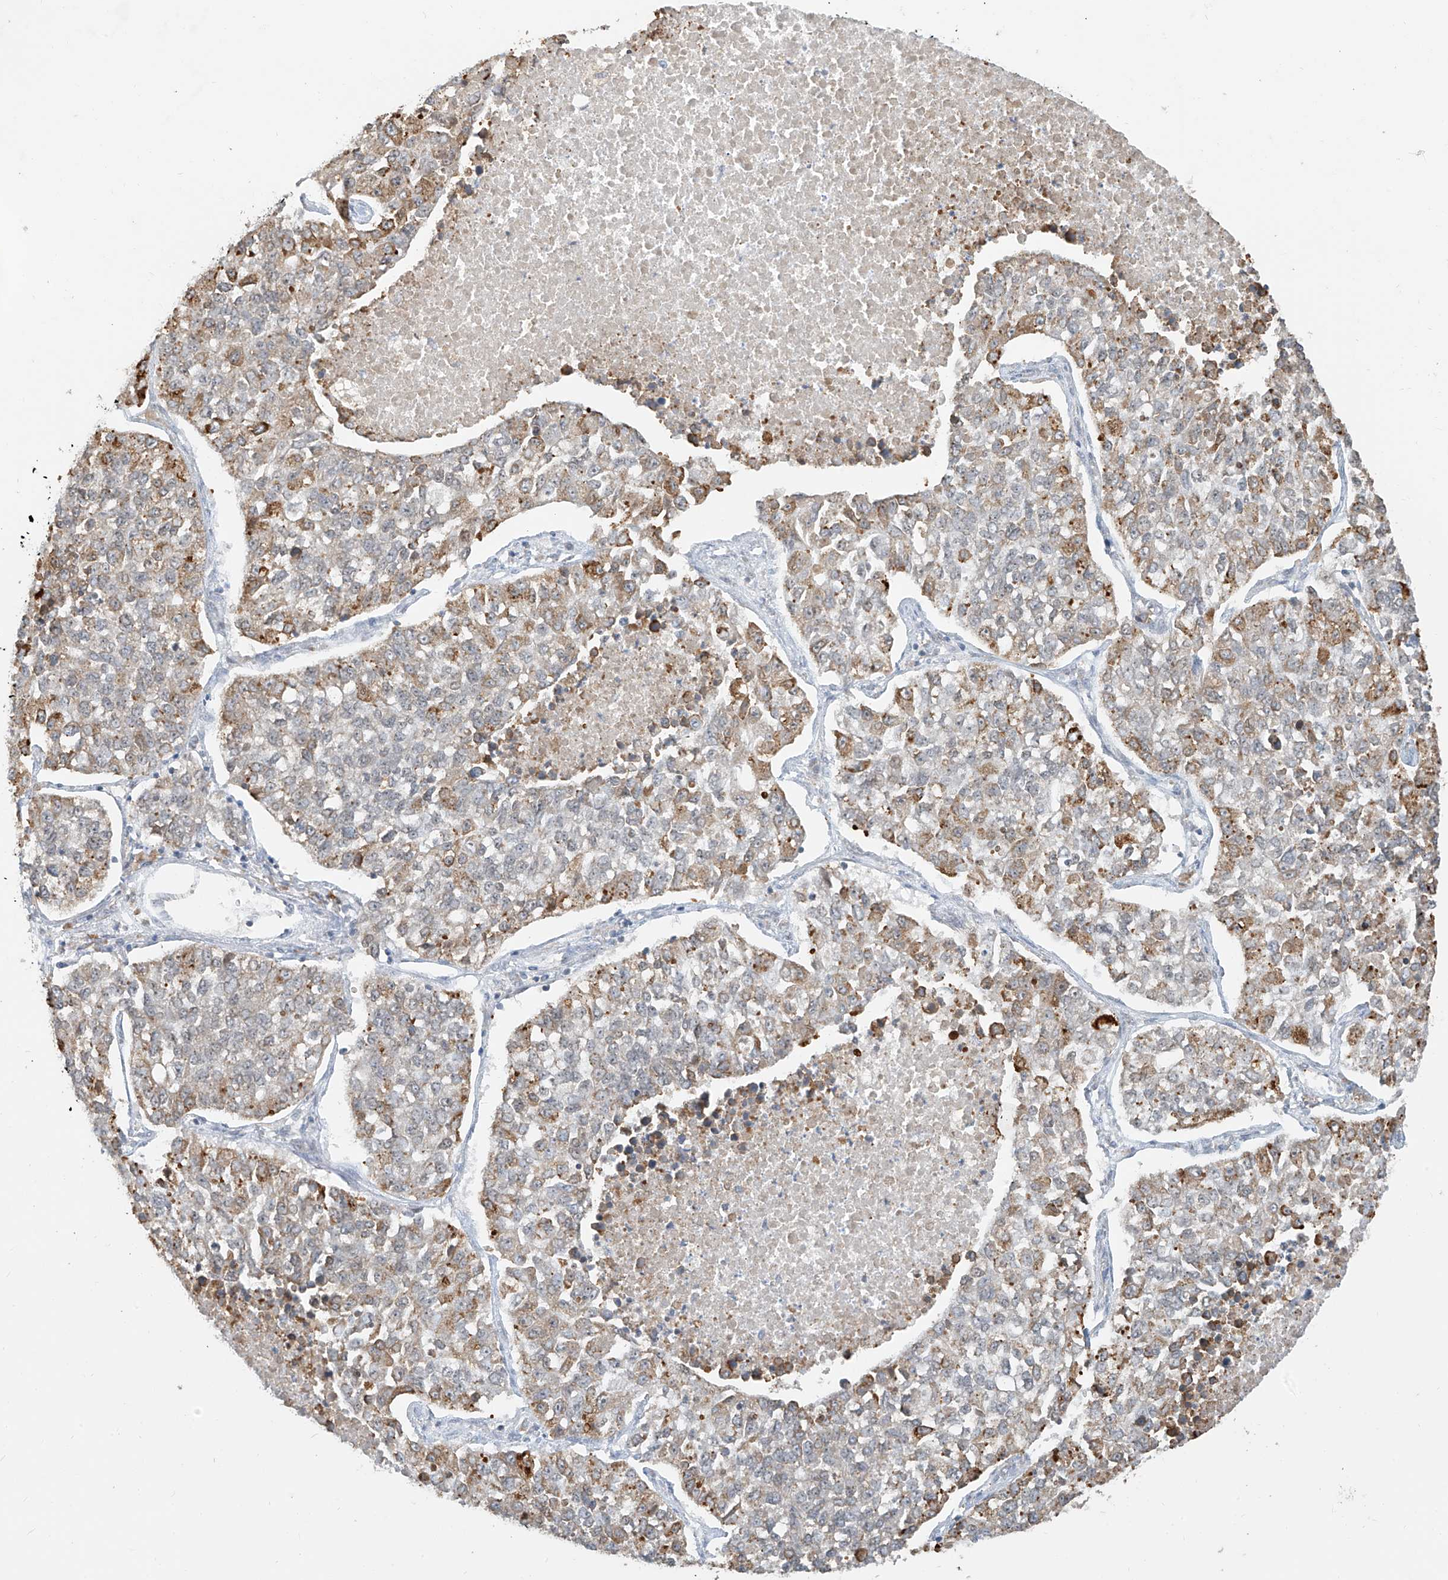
{"staining": {"intensity": "moderate", "quantity": "<25%", "location": "cytoplasmic/membranous"}, "tissue": "lung cancer", "cell_type": "Tumor cells", "image_type": "cancer", "snomed": [{"axis": "morphology", "description": "Adenocarcinoma, NOS"}, {"axis": "topography", "description": "Lung"}], "caption": "Immunohistochemical staining of lung cancer (adenocarcinoma) shows low levels of moderate cytoplasmic/membranous staining in about <25% of tumor cells. (DAB (3,3'-diaminobenzidine) IHC, brown staining for protein, blue staining for nuclei).", "gene": "ZMYM2", "patient": {"sex": "male", "age": 49}}